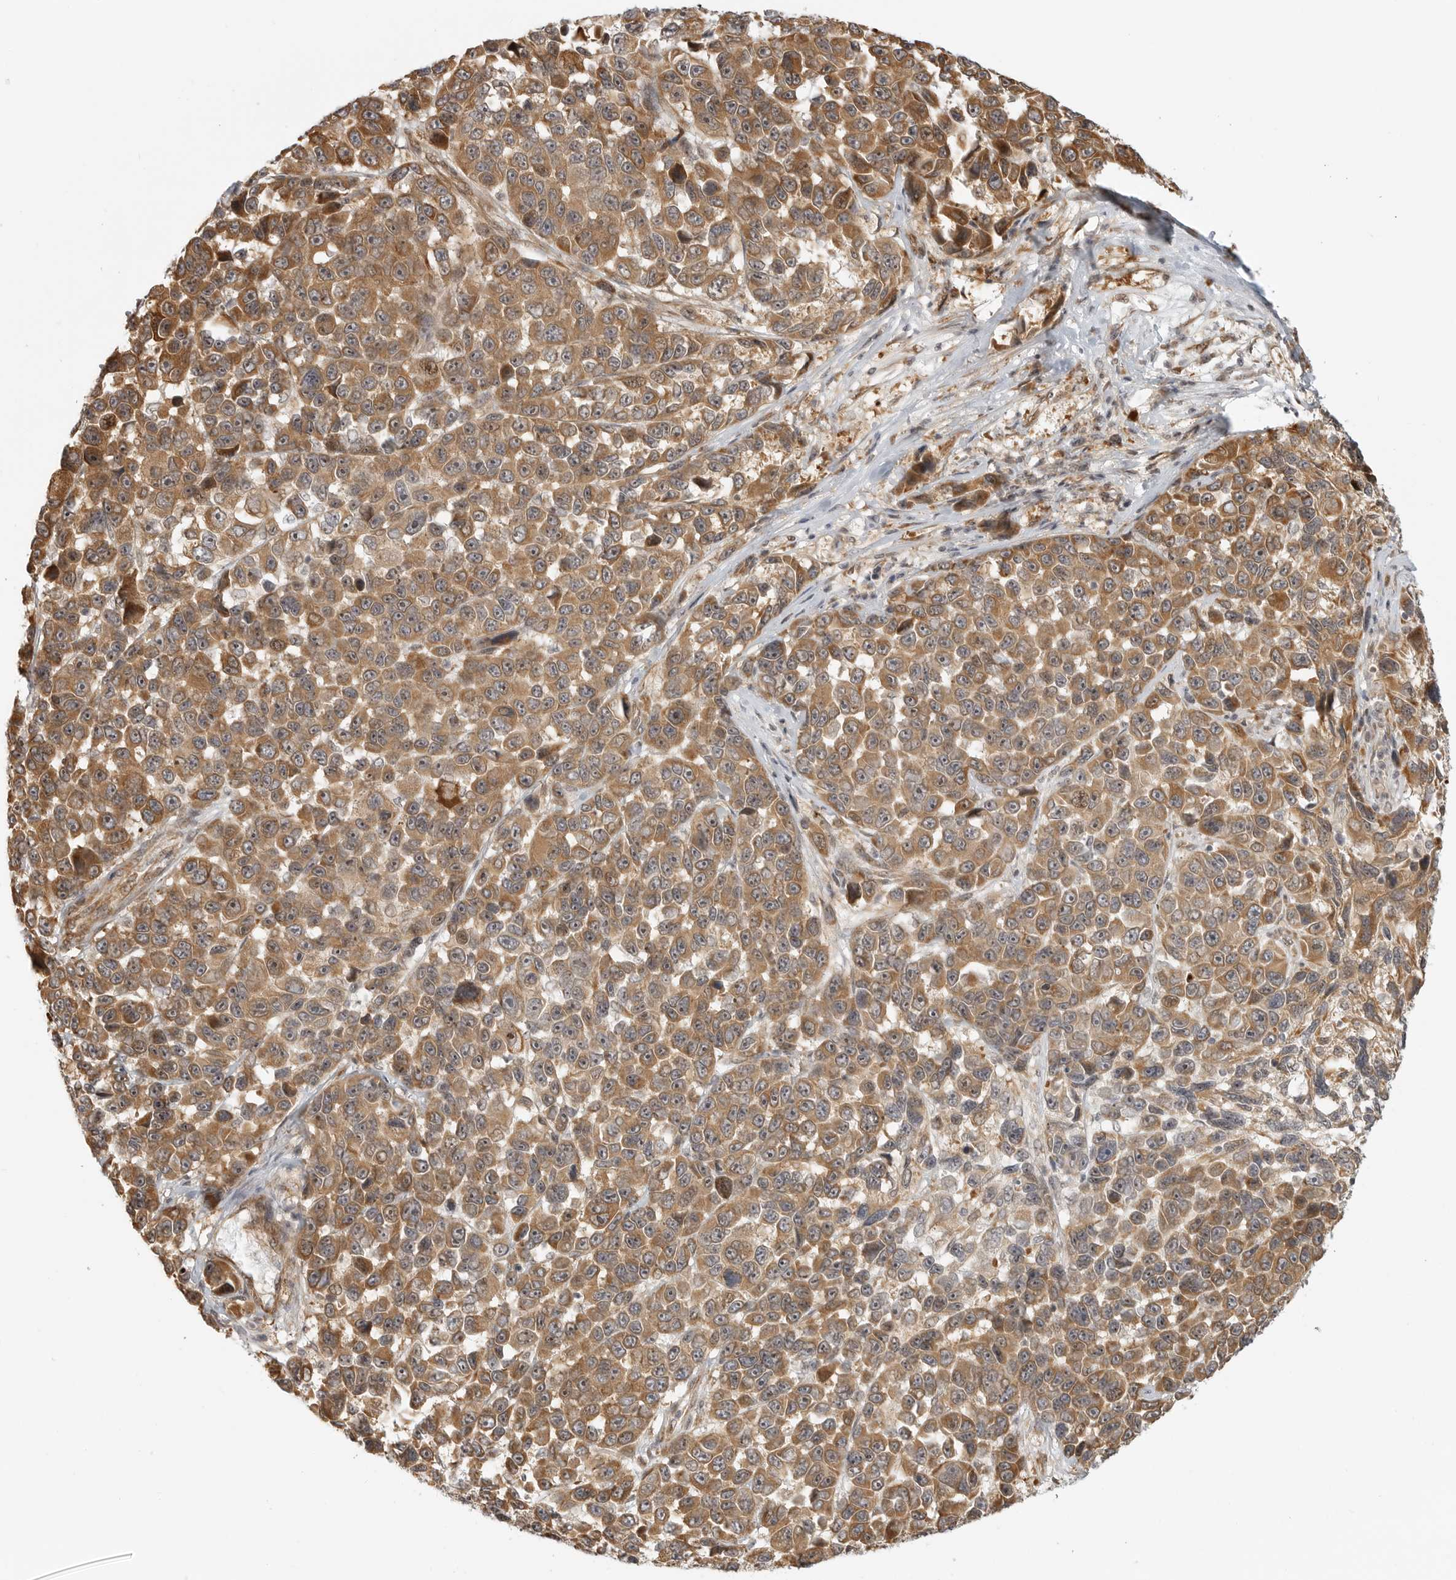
{"staining": {"intensity": "moderate", "quantity": ">75%", "location": "cytoplasmic/membranous,nuclear"}, "tissue": "melanoma", "cell_type": "Tumor cells", "image_type": "cancer", "snomed": [{"axis": "morphology", "description": "Malignant melanoma, NOS"}, {"axis": "topography", "description": "Skin"}], "caption": "IHC (DAB) staining of human melanoma demonstrates moderate cytoplasmic/membranous and nuclear protein staining in approximately >75% of tumor cells.", "gene": "DSCC1", "patient": {"sex": "male", "age": 53}}